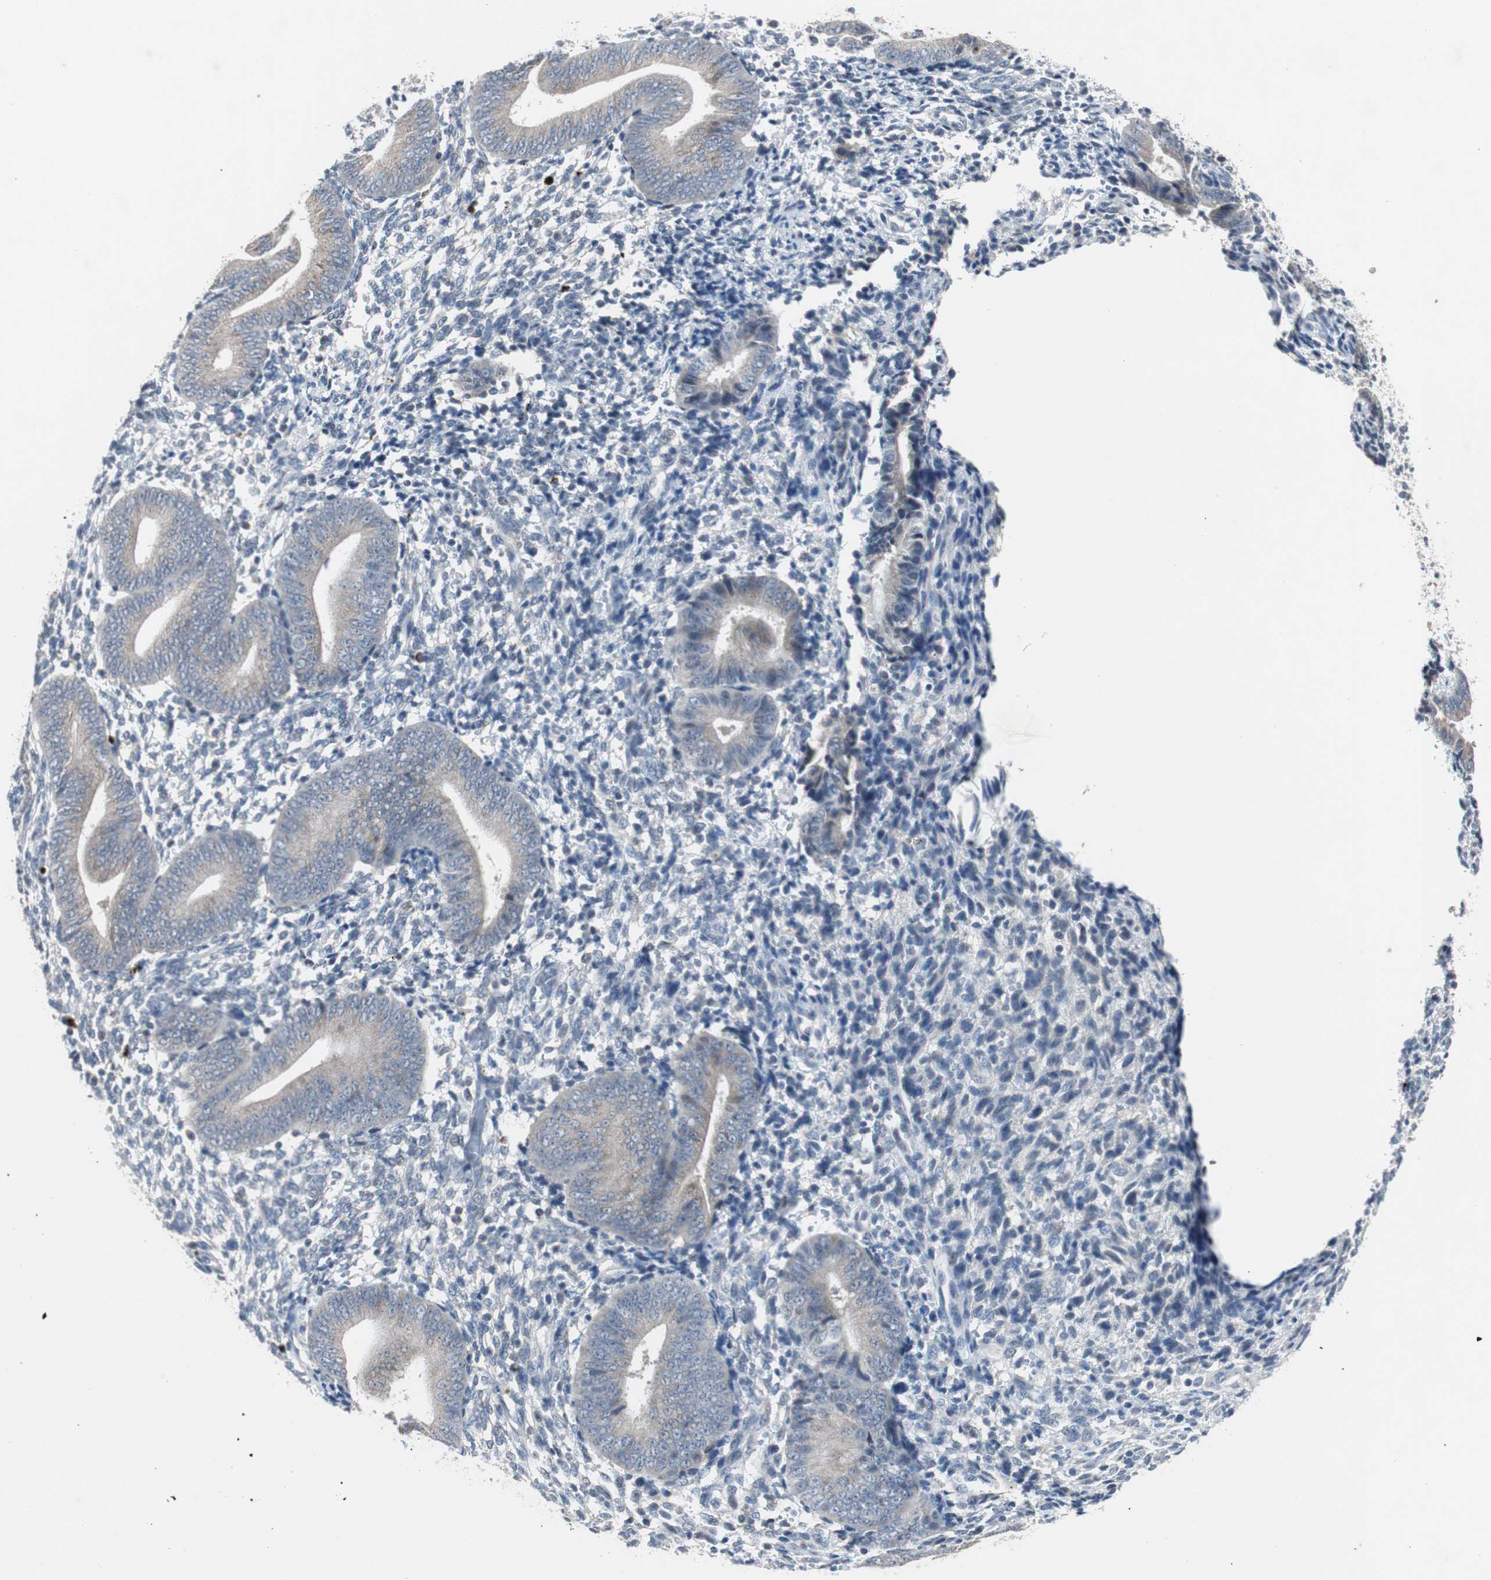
{"staining": {"intensity": "negative", "quantity": "none", "location": "none"}, "tissue": "endometrium", "cell_type": "Cells in endometrial stroma", "image_type": "normal", "snomed": [{"axis": "morphology", "description": "Normal tissue, NOS"}, {"axis": "topography", "description": "Uterus"}, {"axis": "topography", "description": "Endometrium"}], "caption": "Immunohistochemical staining of normal endometrium demonstrates no significant expression in cells in endometrial stroma. (Brightfield microscopy of DAB immunohistochemistry at high magnification).", "gene": "SOX30", "patient": {"sex": "female", "age": 33}}